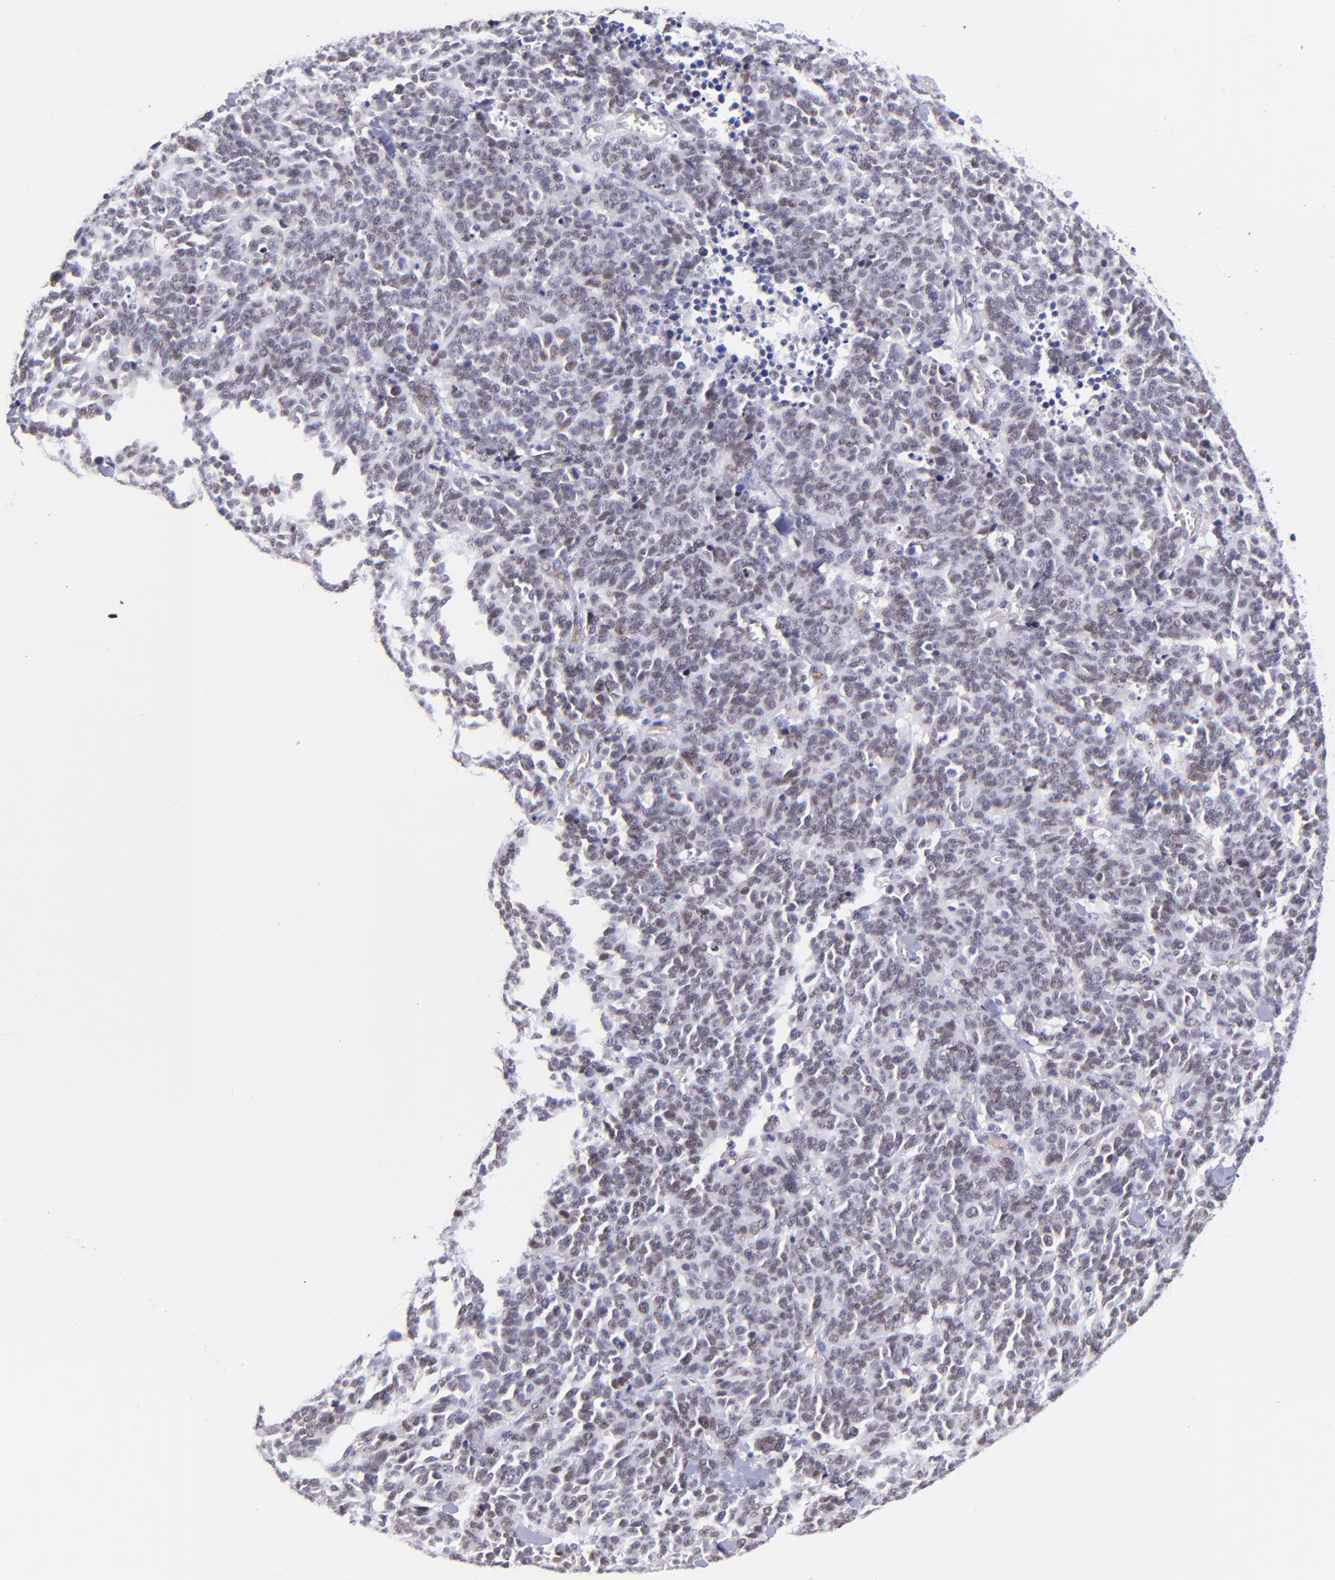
{"staining": {"intensity": "weak", "quantity": "25%-75%", "location": "nuclear"}, "tissue": "lung cancer", "cell_type": "Tumor cells", "image_type": "cancer", "snomed": [{"axis": "morphology", "description": "Neoplasm, malignant, NOS"}, {"axis": "topography", "description": "Lung"}], "caption": "Human lung malignant neoplasm stained with a protein marker exhibits weak staining in tumor cells.", "gene": "SOX6", "patient": {"sex": "female", "age": 58}}